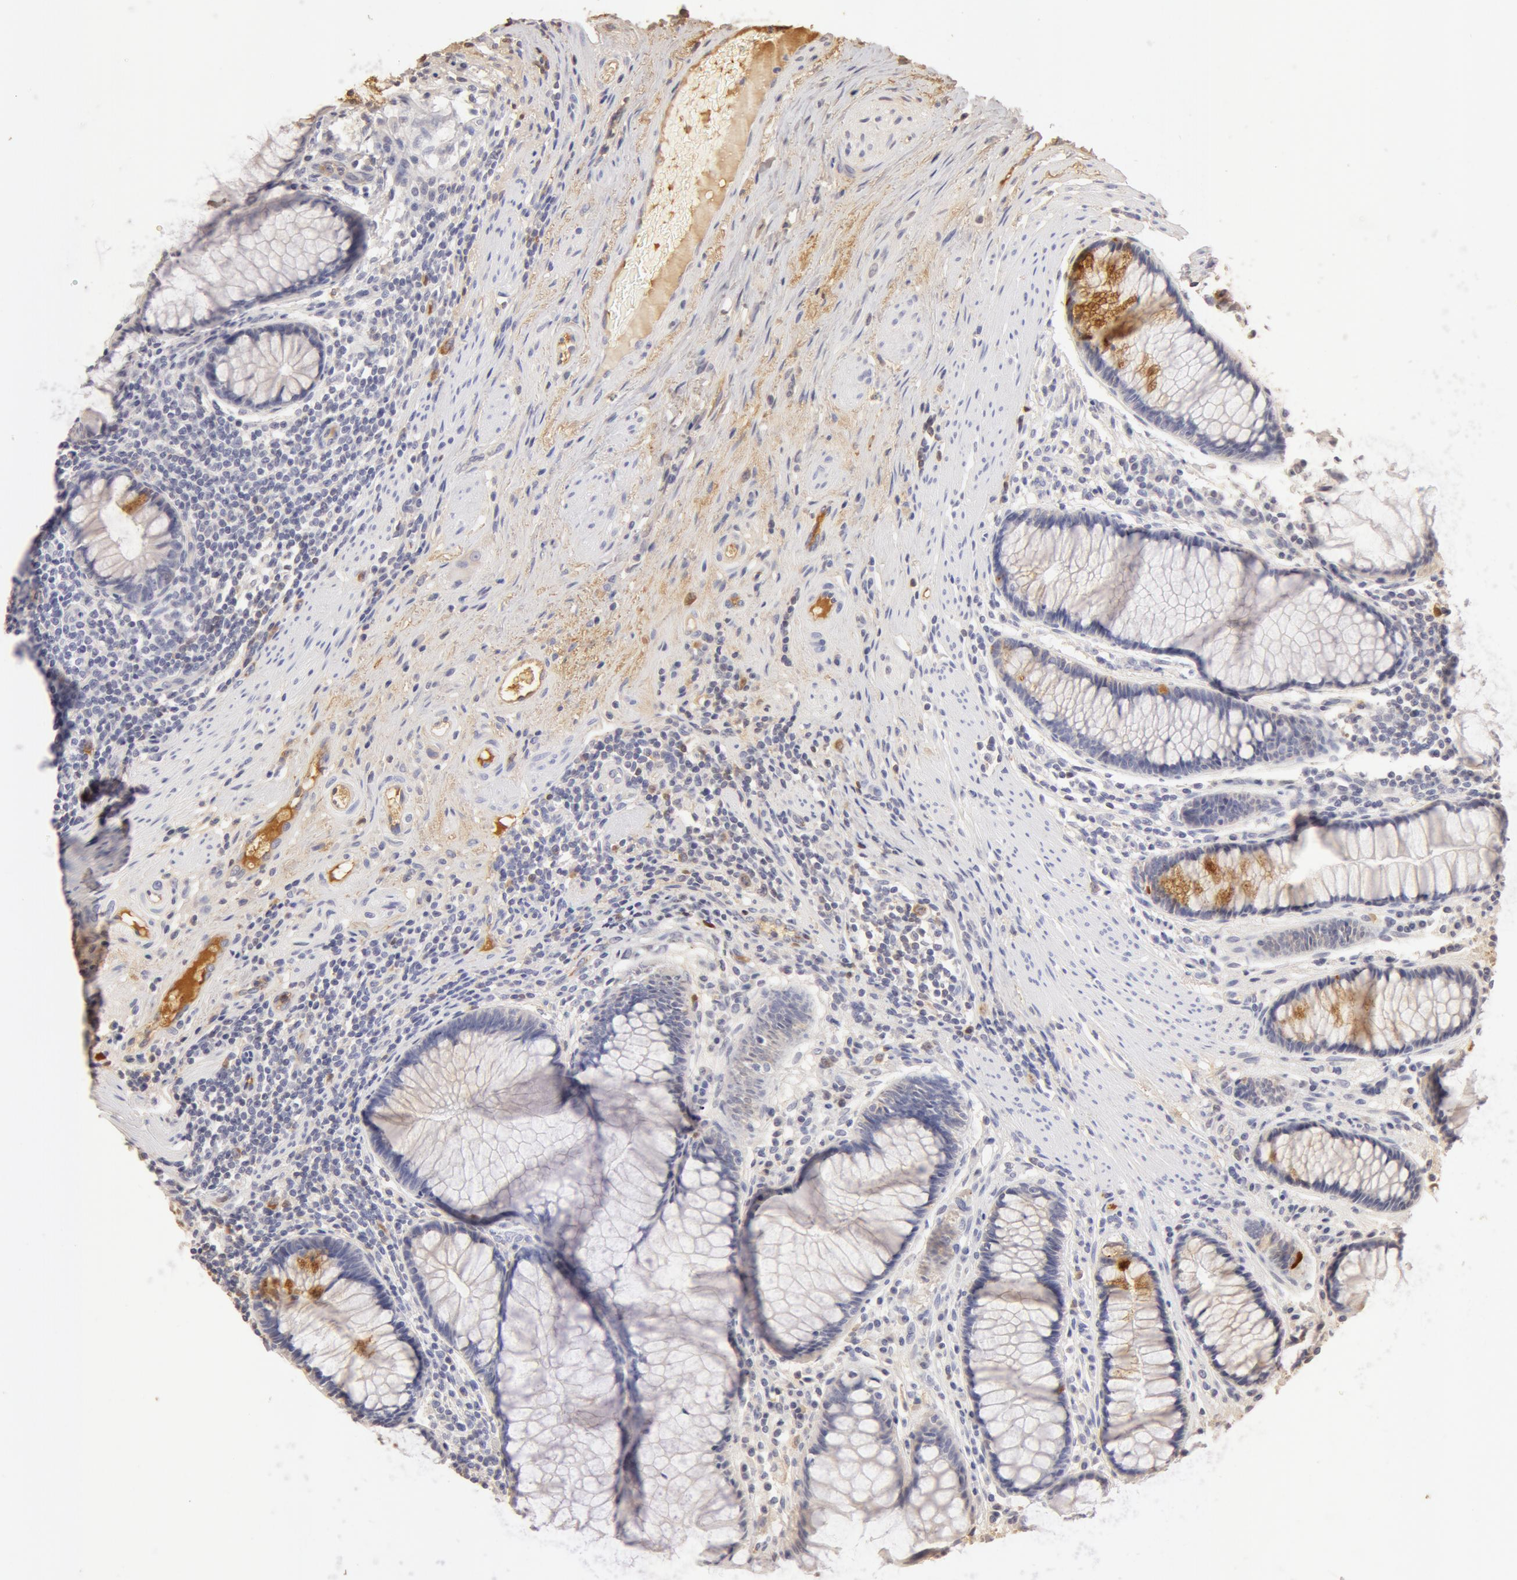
{"staining": {"intensity": "weak", "quantity": "25%-75%", "location": "cytoplasmic/membranous"}, "tissue": "rectum", "cell_type": "Glandular cells", "image_type": "normal", "snomed": [{"axis": "morphology", "description": "Normal tissue, NOS"}, {"axis": "topography", "description": "Rectum"}], "caption": "Weak cytoplasmic/membranous positivity for a protein is identified in approximately 25%-75% of glandular cells of normal rectum using immunohistochemistry.", "gene": "TF", "patient": {"sex": "male", "age": 77}}